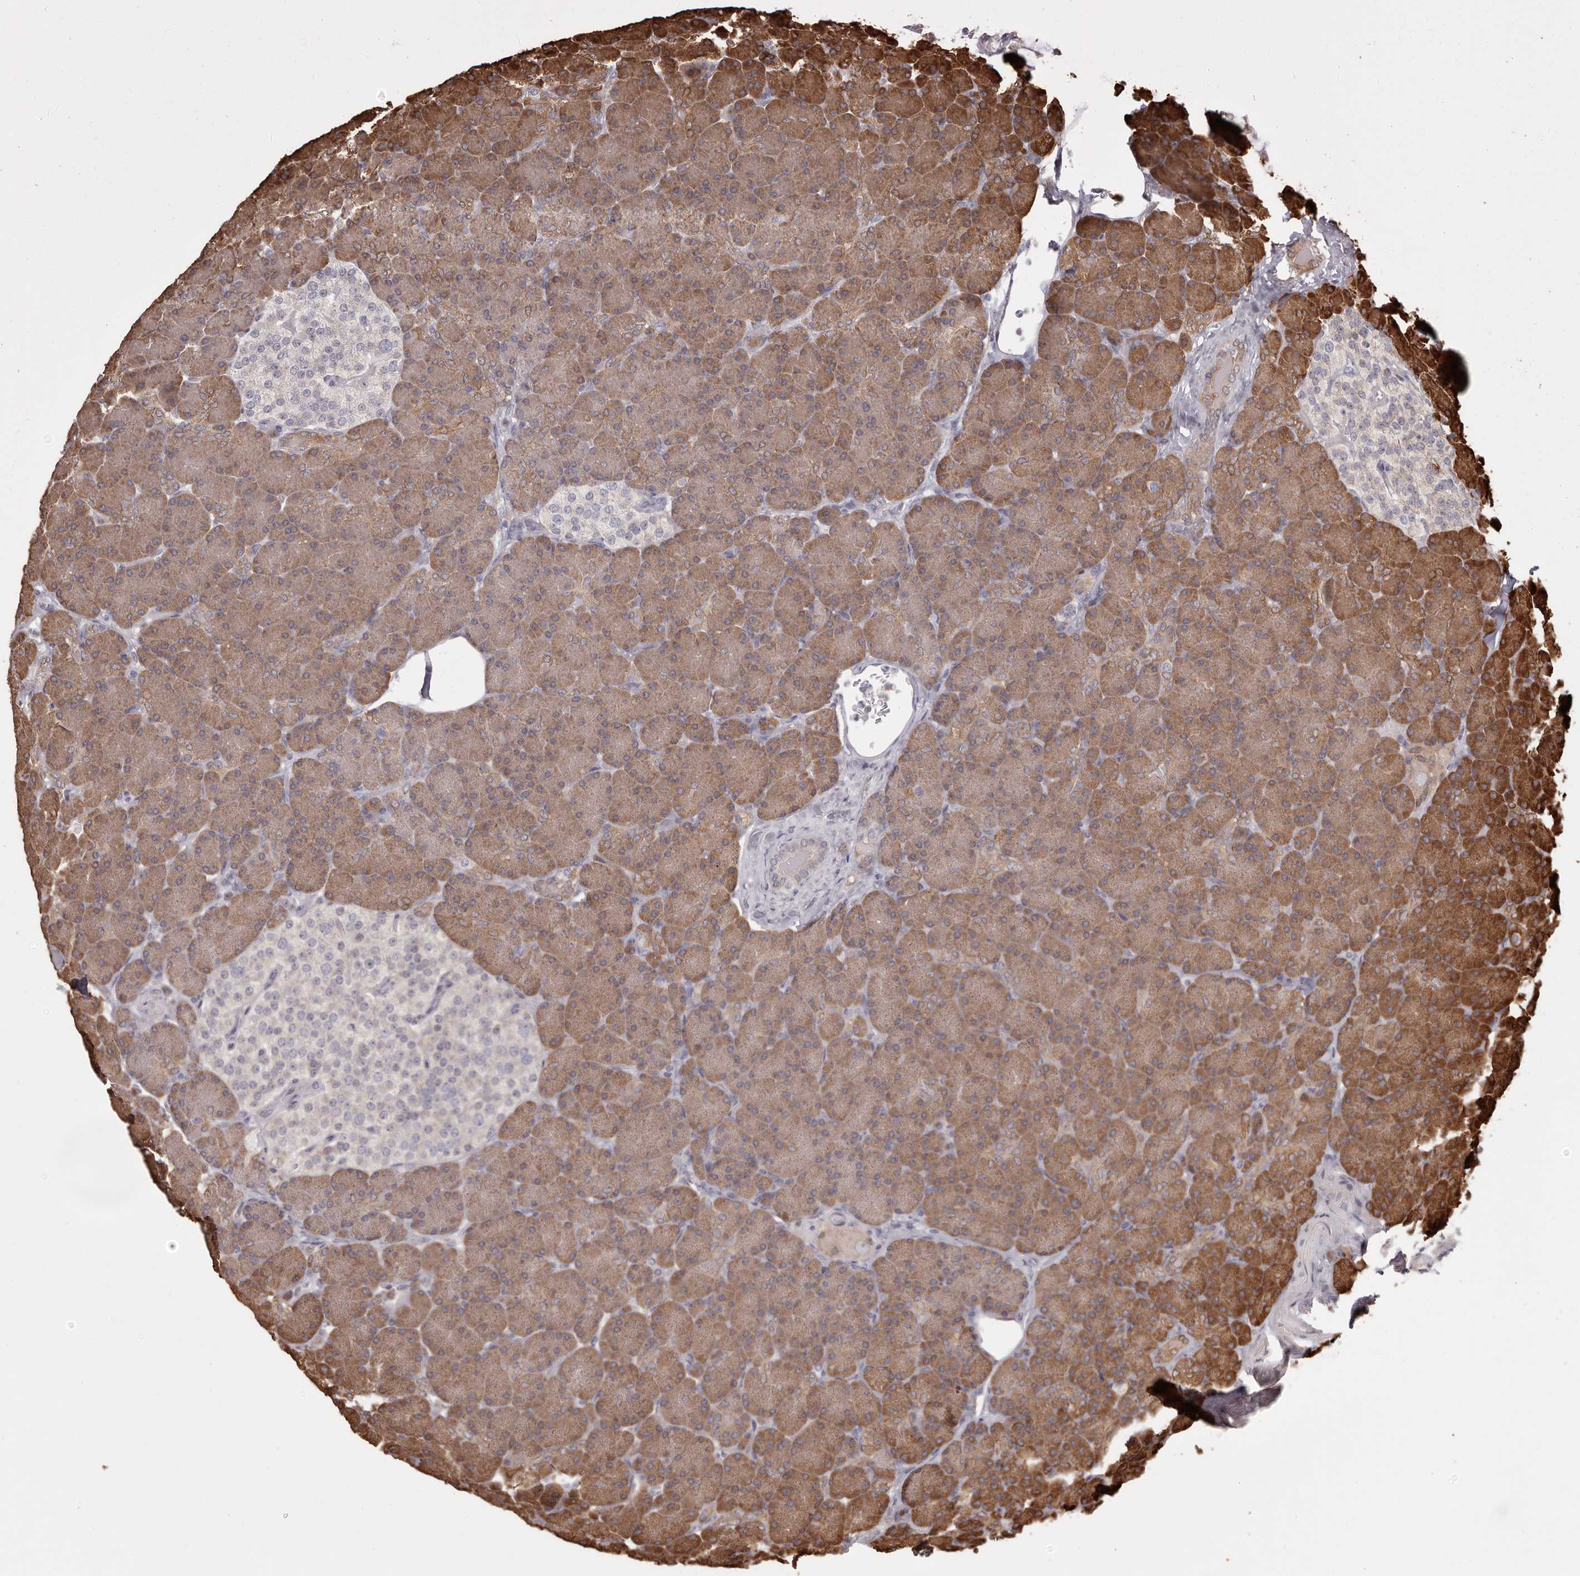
{"staining": {"intensity": "strong", "quantity": ">75%", "location": "cytoplasmic/membranous"}, "tissue": "pancreas", "cell_type": "Exocrine glandular cells", "image_type": "normal", "snomed": [{"axis": "morphology", "description": "Normal tissue, NOS"}, {"axis": "topography", "description": "Pancreas"}], "caption": "Brown immunohistochemical staining in benign pancreas displays strong cytoplasmic/membranous positivity in approximately >75% of exocrine glandular cells. (DAB (3,3'-diaminobenzidine) = brown stain, brightfield microscopy at high magnification).", "gene": "GFOD1", "patient": {"sex": "female", "age": 43}}